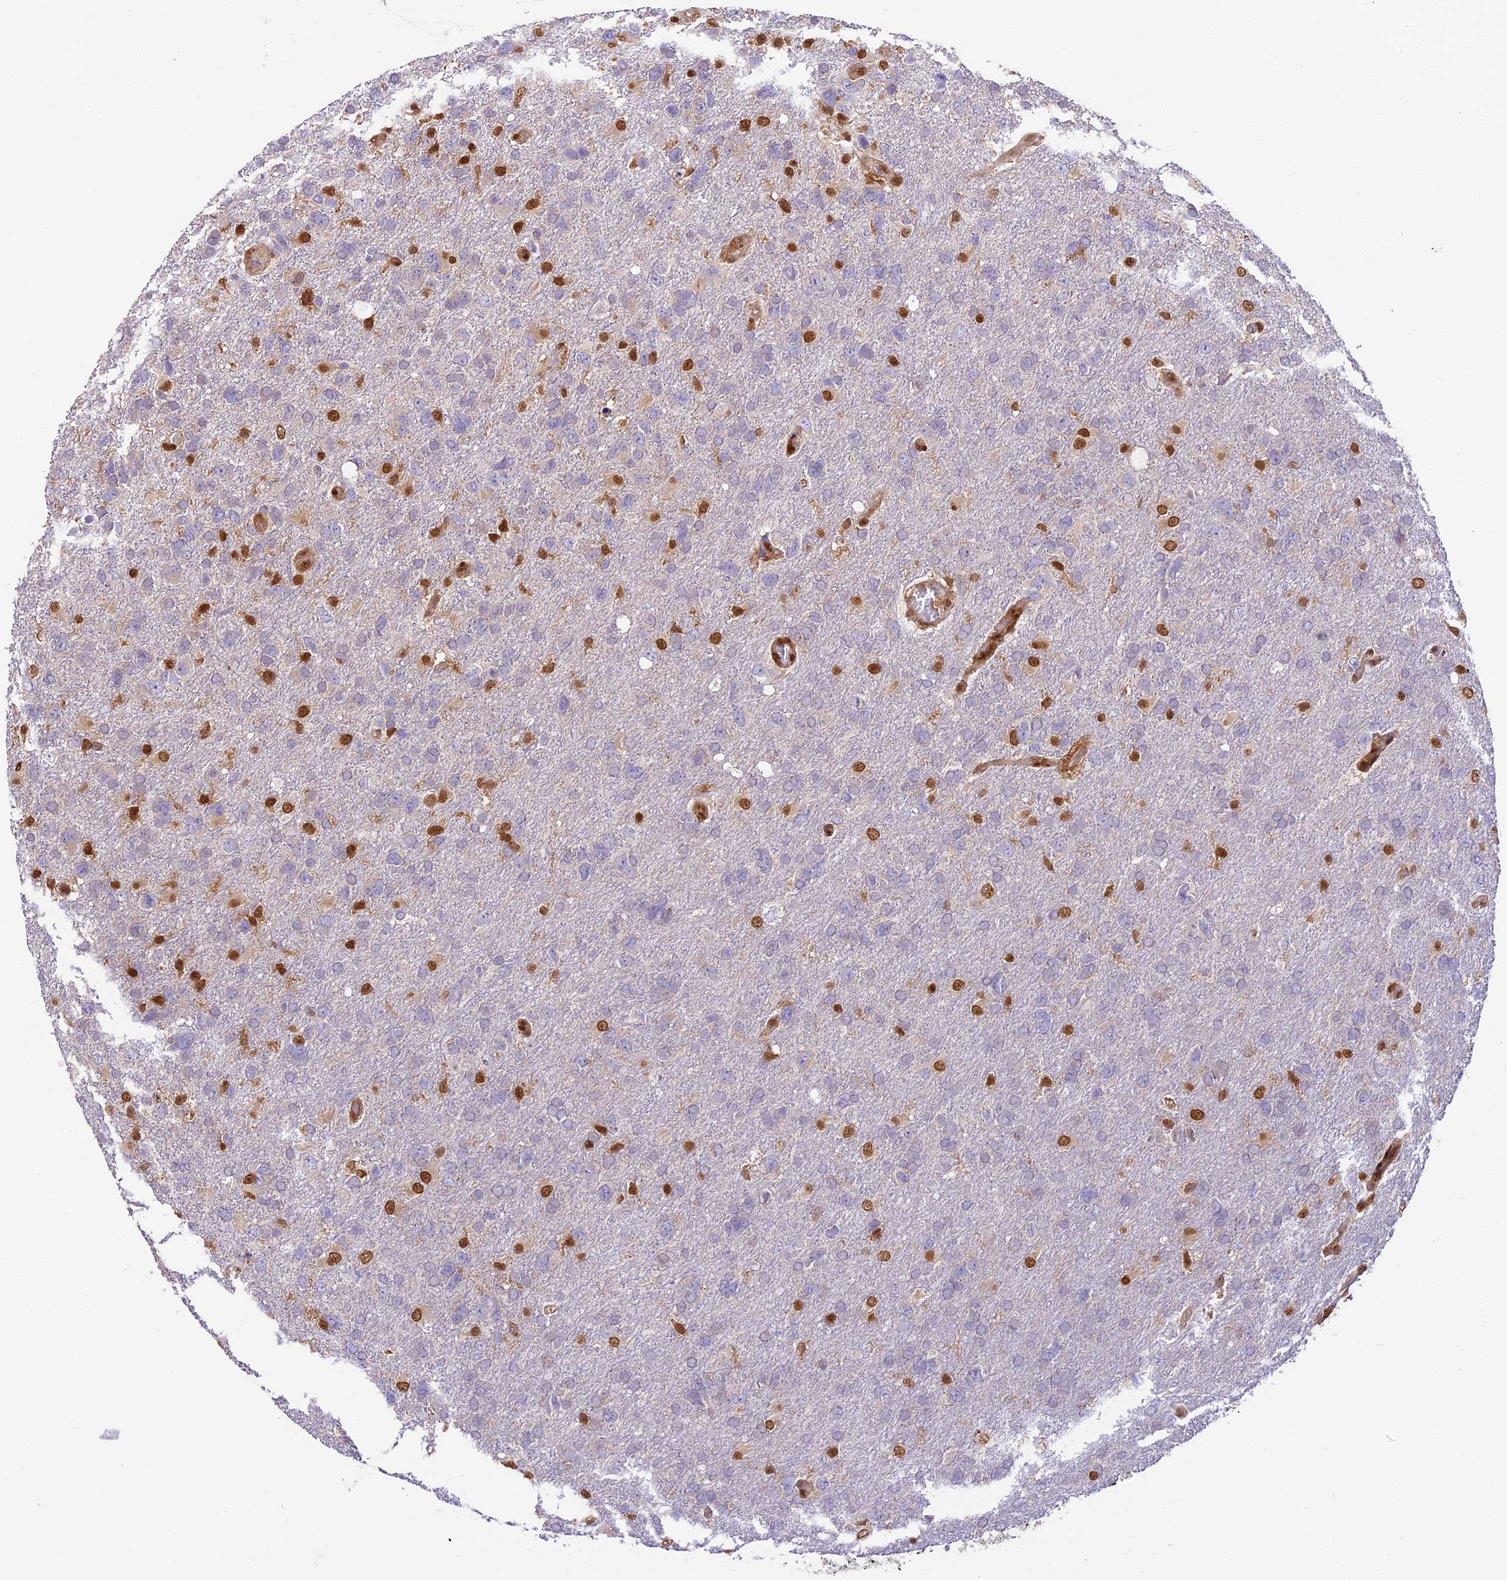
{"staining": {"intensity": "strong", "quantity": "<25%", "location": "nuclear"}, "tissue": "glioma", "cell_type": "Tumor cells", "image_type": "cancer", "snomed": [{"axis": "morphology", "description": "Glioma, malignant, High grade"}, {"axis": "topography", "description": "Brain"}], "caption": "The histopathology image demonstrates a brown stain indicating the presence of a protein in the nuclear of tumor cells in malignant high-grade glioma. (Stains: DAB (3,3'-diaminobenzidine) in brown, nuclei in blue, Microscopy: brightfield microscopy at high magnification).", "gene": "TRIM22", "patient": {"sex": "male", "age": 61}}